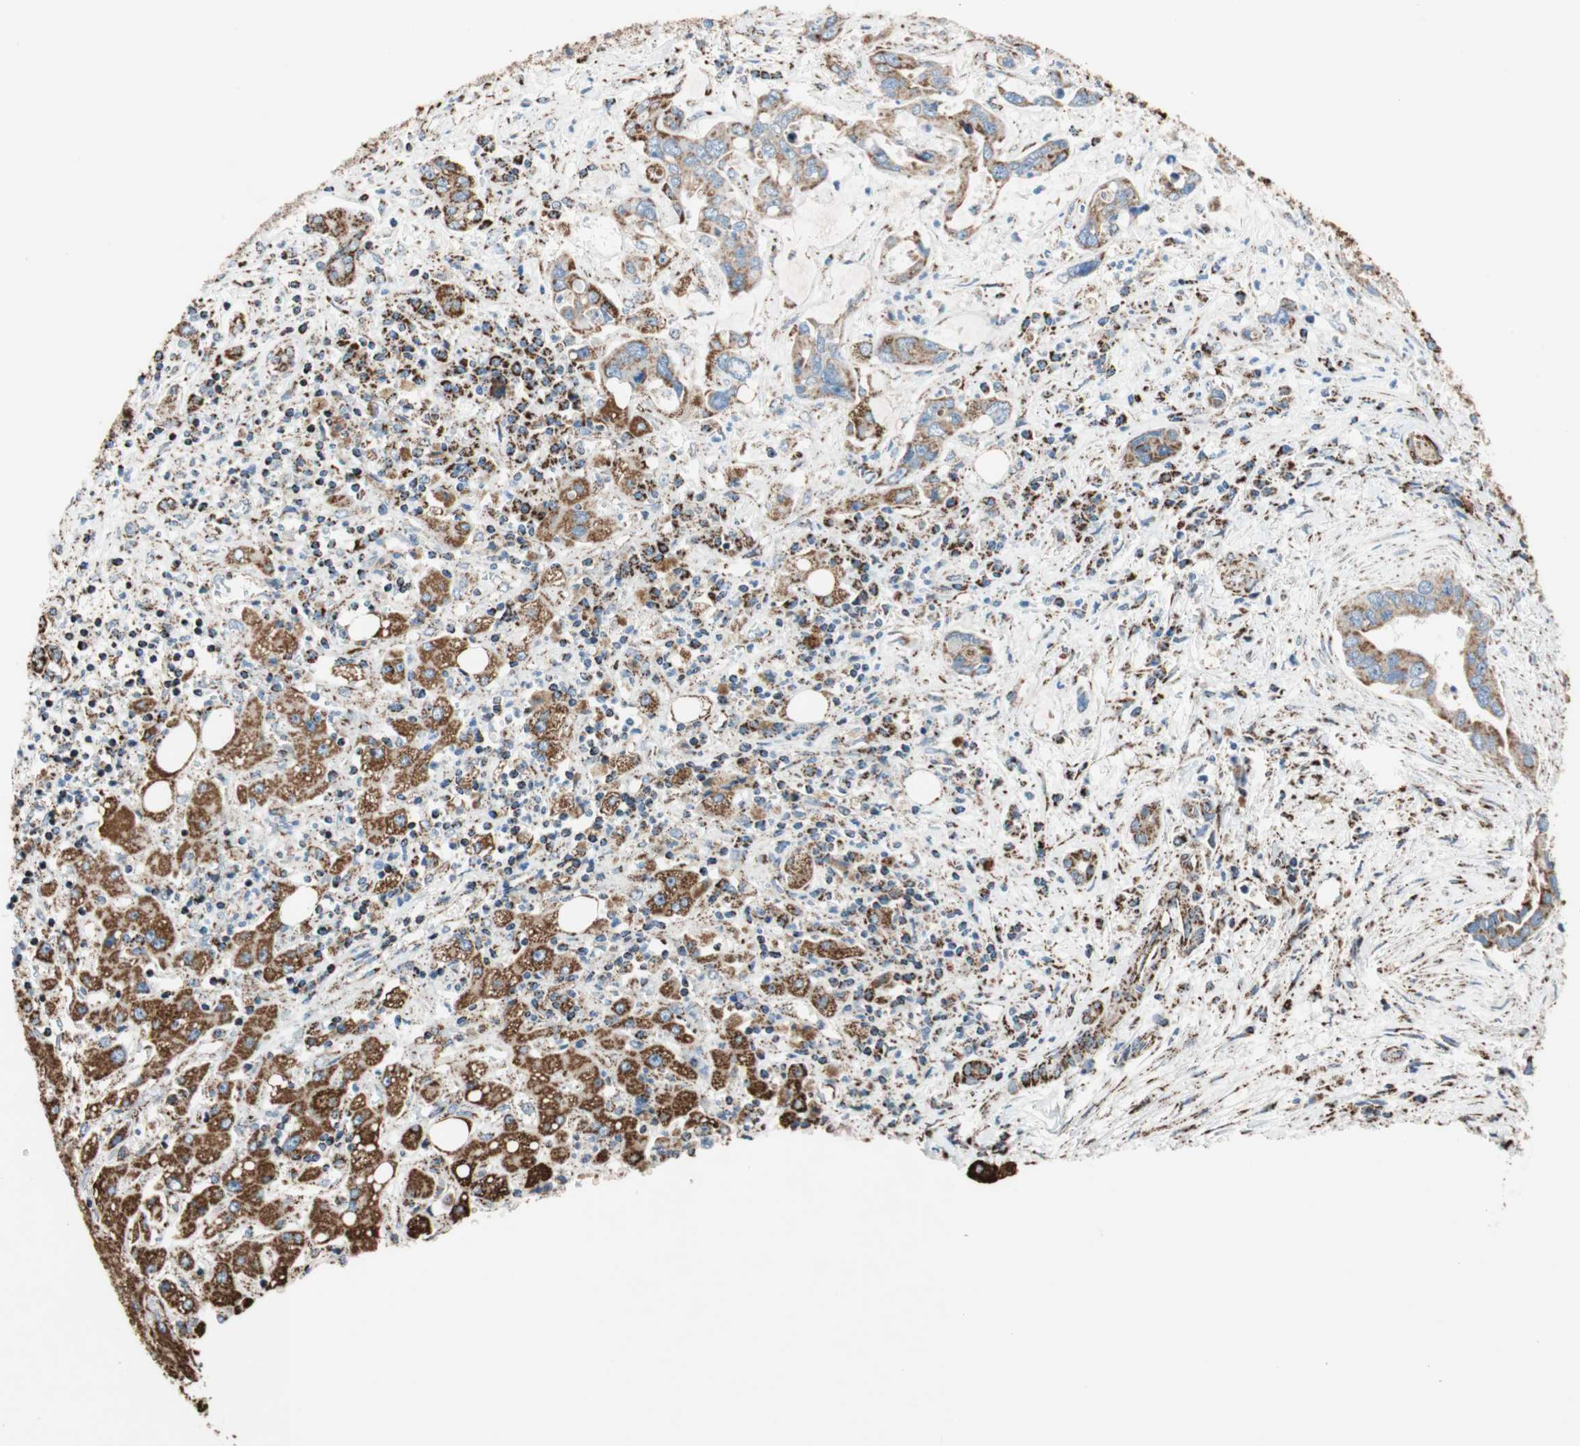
{"staining": {"intensity": "strong", "quantity": "25%-75%", "location": "cytoplasmic/membranous"}, "tissue": "liver cancer", "cell_type": "Tumor cells", "image_type": "cancer", "snomed": [{"axis": "morphology", "description": "Cholangiocarcinoma"}, {"axis": "topography", "description": "Liver"}], "caption": "Tumor cells reveal strong cytoplasmic/membranous positivity in about 25%-75% of cells in liver cancer.", "gene": "PCSK4", "patient": {"sex": "female", "age": 65}}